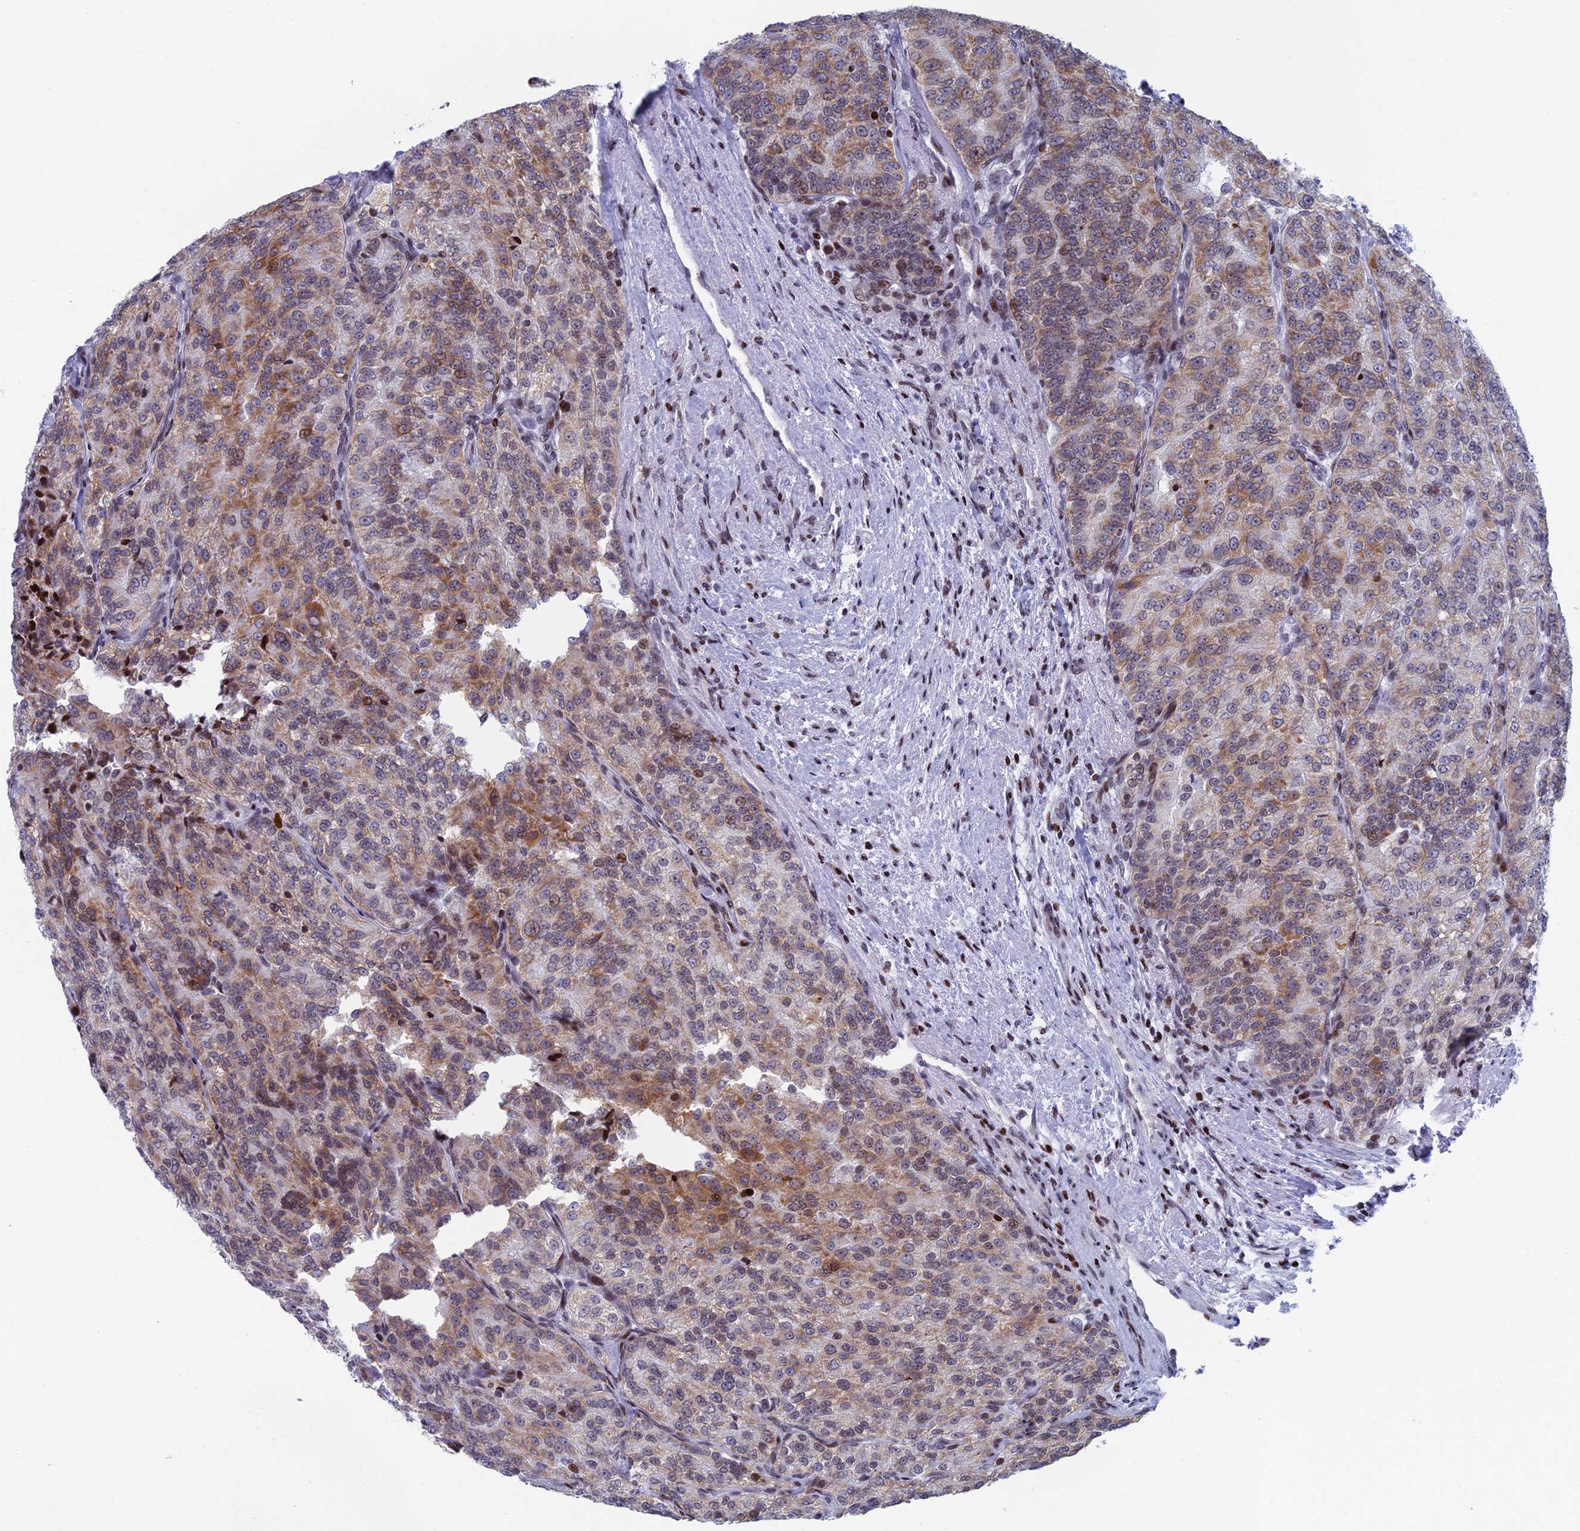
{"staining": {"intensity": "moderate", "quantity": ">75%", "location": "cytoplasmic/membranous,nuclear"}, "tissue": "renal cancer", "cell_type": "Tumor cells", "image_type": "cancer", "snomed": [{"axis": "morphology", "description": "Adenocarcinoma, NOS"}, {"axis": "topography", "description": "Kidney"}], "caption": "Immunohistochemistry (IHC) staining of adenocarcinoma (renal), which demonstrates medium levels of moderate cytoplasmic/membranous and nuclear positivity in approximately >75% of tumor cells indicating moderate cytoplasmic/membranous and nuclear protein staining. The staining was performed using DAB (3,3'-diaminobenzidine) (brown) for protein detection and nuclei were counterstained in hematoxylin (blue).", "gene": "AFF3", "patient": {"sex": "female", "age": 63}}